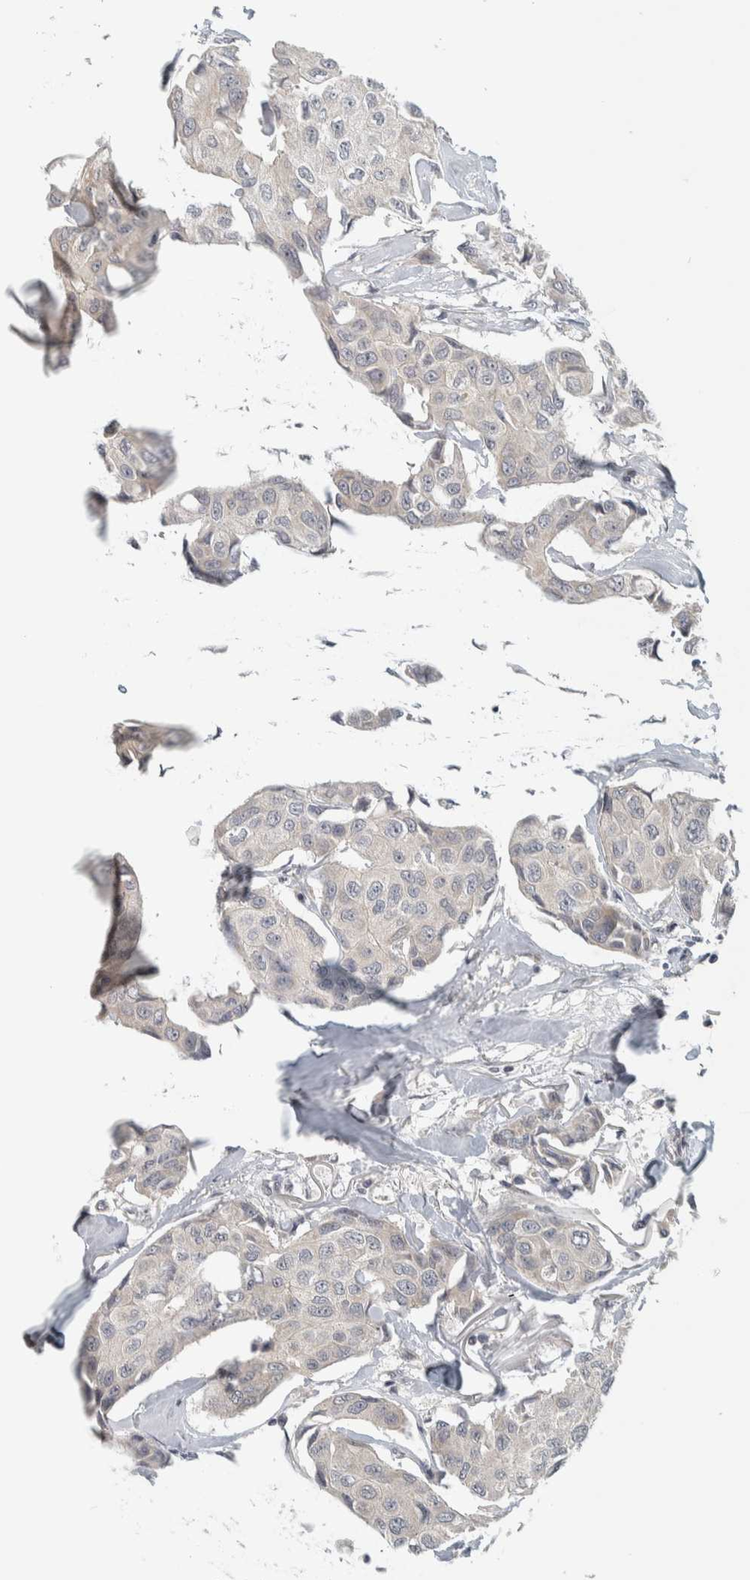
{"staining": {"intensity": "negative", "quantity": "none", "location": "none"}, "tissue": "breast cancer", "cell_type": "Tumor cells", "image_type": "cancer", "snomed": [{"axis": "morphology", "description": "Duct carcinoma"}, {"axis": "topography", "description": "Breast"}], "caption": "The micrograph shows no significant expression in tumor cells of breast cancer.", "gene": "AFP", "patient": {"sex": "female", "age": 80}}